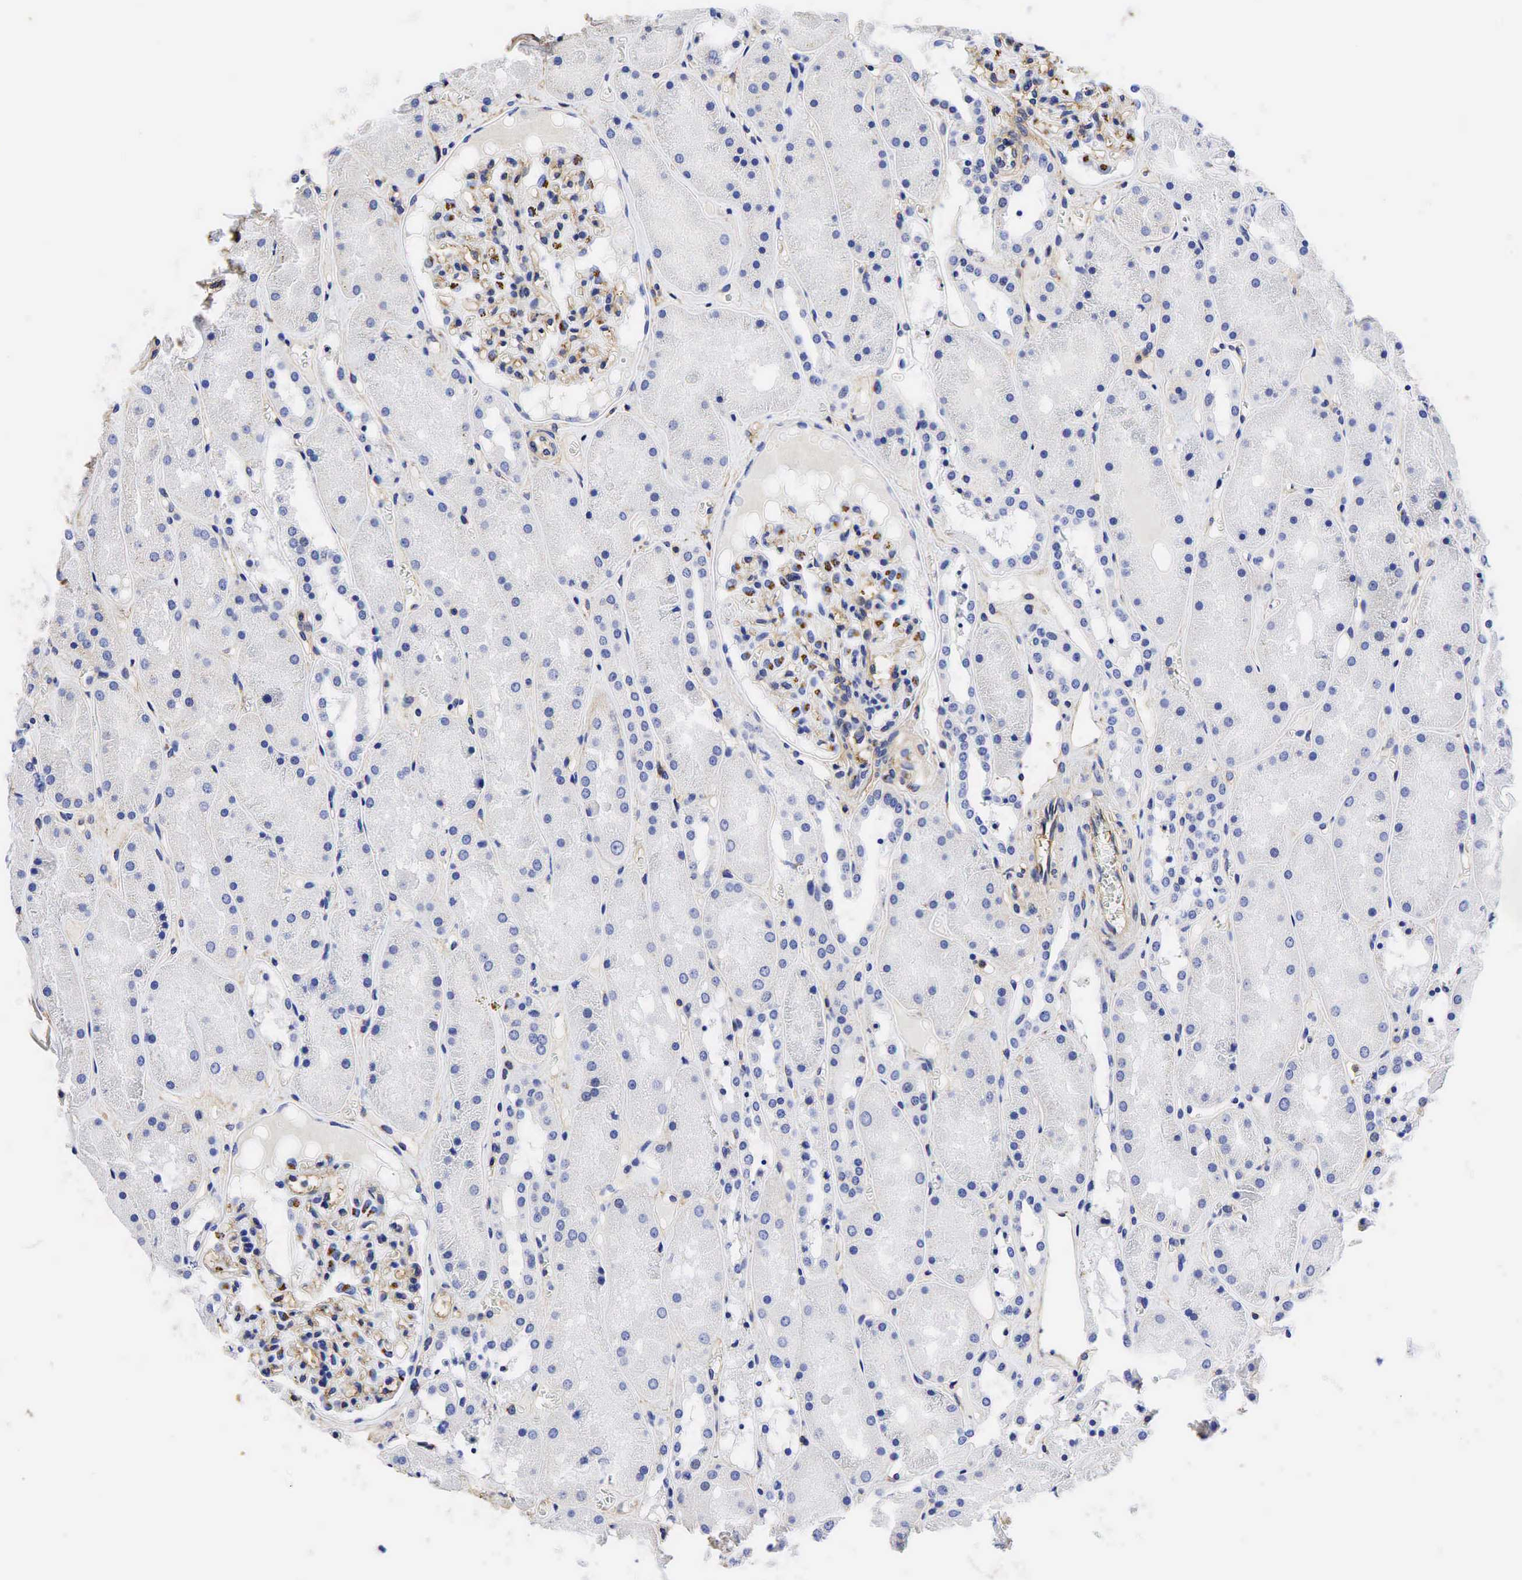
{"staining": {"intensity": "moderate", "quantity": "25%-75%", "location": "cytoplasmic/membranous"}, "tissue": "kidney", "cell_type": "Cells in glomeruli", "image_type": "normal", "snomed": [{"axis": "morphology", "description": "Normal tissue, NOS"}, {"axis": "topography", "description": "Kidney"}], "caption": "Cells in glomeruli demonstrate moderate cytoplasmic/membranous expression in approximately 25%-75% of cells in benign kidney. Using DAB (3,3'-diaminobenzidine) (brown) and hematoxylin (blue) stains, captured at high magnification using brightfield microscopy.", "gene": "CD99", "patient": {"sex": "male", "age": 36}}